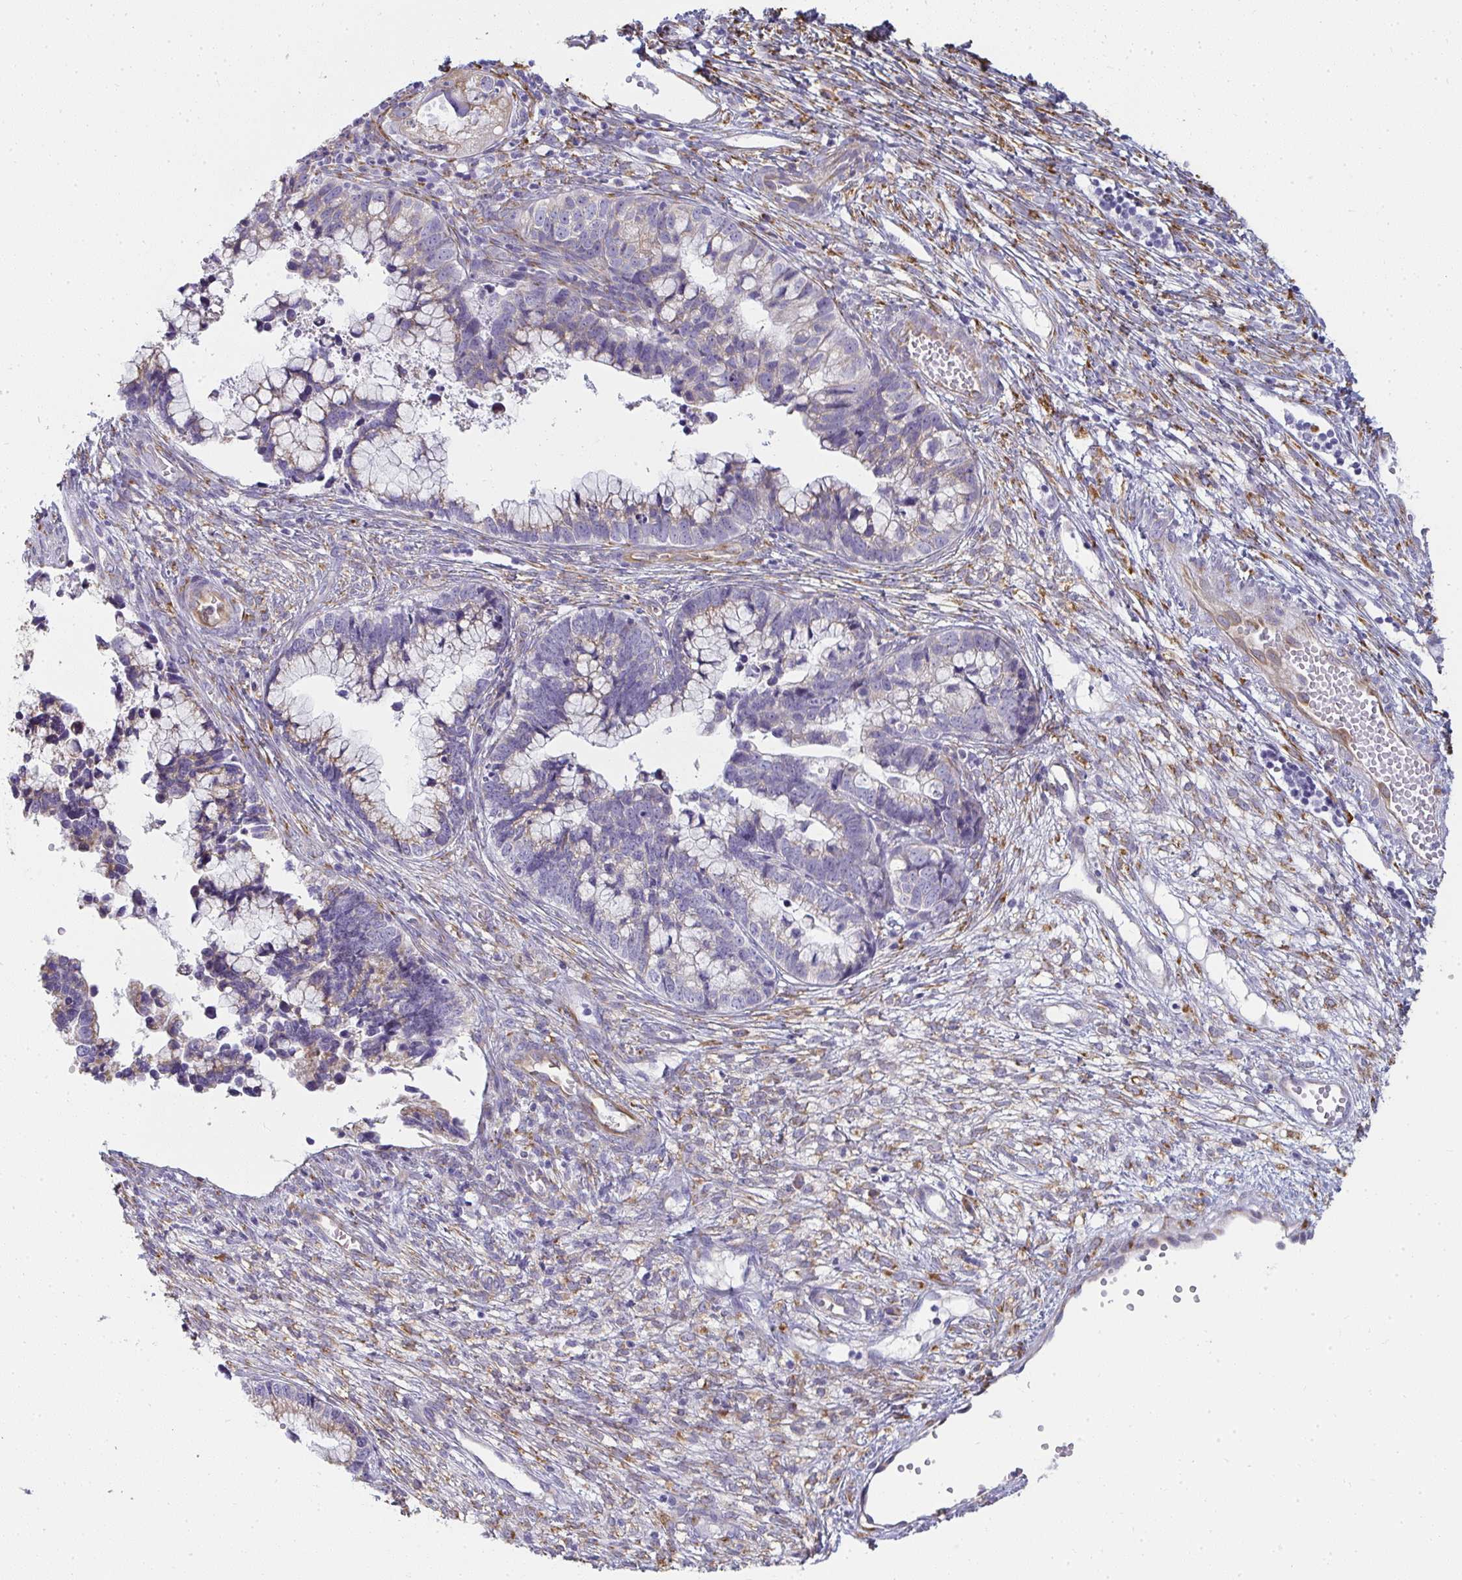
{"staining": {"intensity": "weak", "quantity": "<25%", "location": "cytoplasmic/membranous"}, "tissue": "cervical cancer", "cell_type": "Tumor cells", "image_type": "cancer", "snomed": [{"axis": "morphology", "description": "Adenocarcinoma, NOS"}, {"axis": "topography", "description": "Cervix"}], "caption": "Immunohistochemistry (IHC) of human adenocarcinoma (cervical) exhibits no expression in tumor cells. (DAB IHC visualized using brightfield microscopy, high magnification).", "gene": "SHROOM1", "patient": {"sex": "female", "age": 44}}